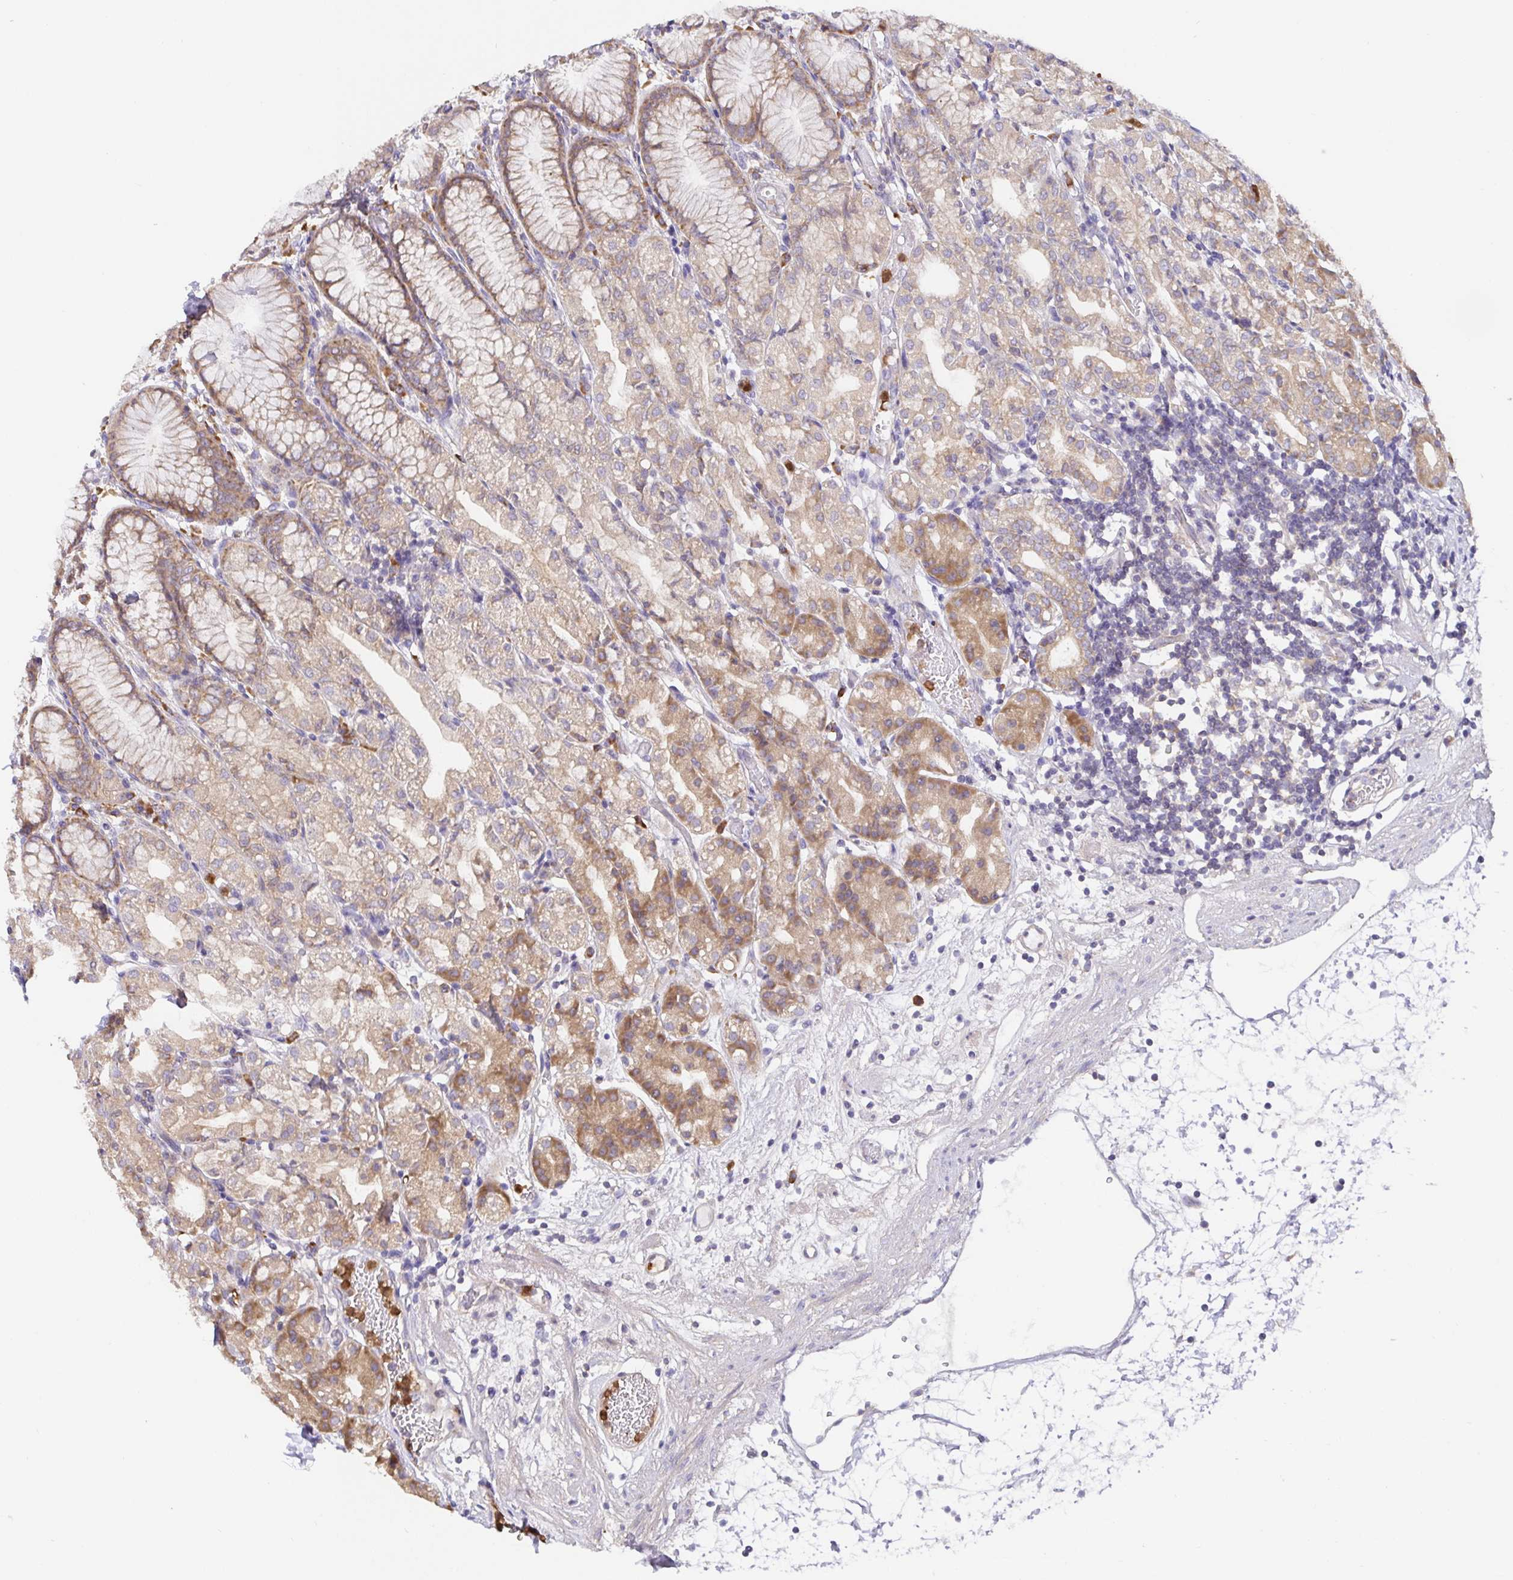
{"staining": {"intensity": "moderate", "quantity": "25%-75%", "location": "cytoplasmic/membranous"}, "tissue": "stomach", "cell_type": "Glandular cells", "image_type": "normal", "snomed": [{"axis": "morphology", "description": "Normal tissue, NOS"}, {"axis": "topography", "description": "Stomach"}], "caption": "A brown stain highlights moderate cytoplasmic/membranous expression of a protein in glandular cells of benign stomach. The staining was performed using DAB, with brown indicating positive protein expression. Nuclei are stained blue with hematoxylin.", "gene": "PDPK1", "patient": {"sex": "female", "age": 57}}